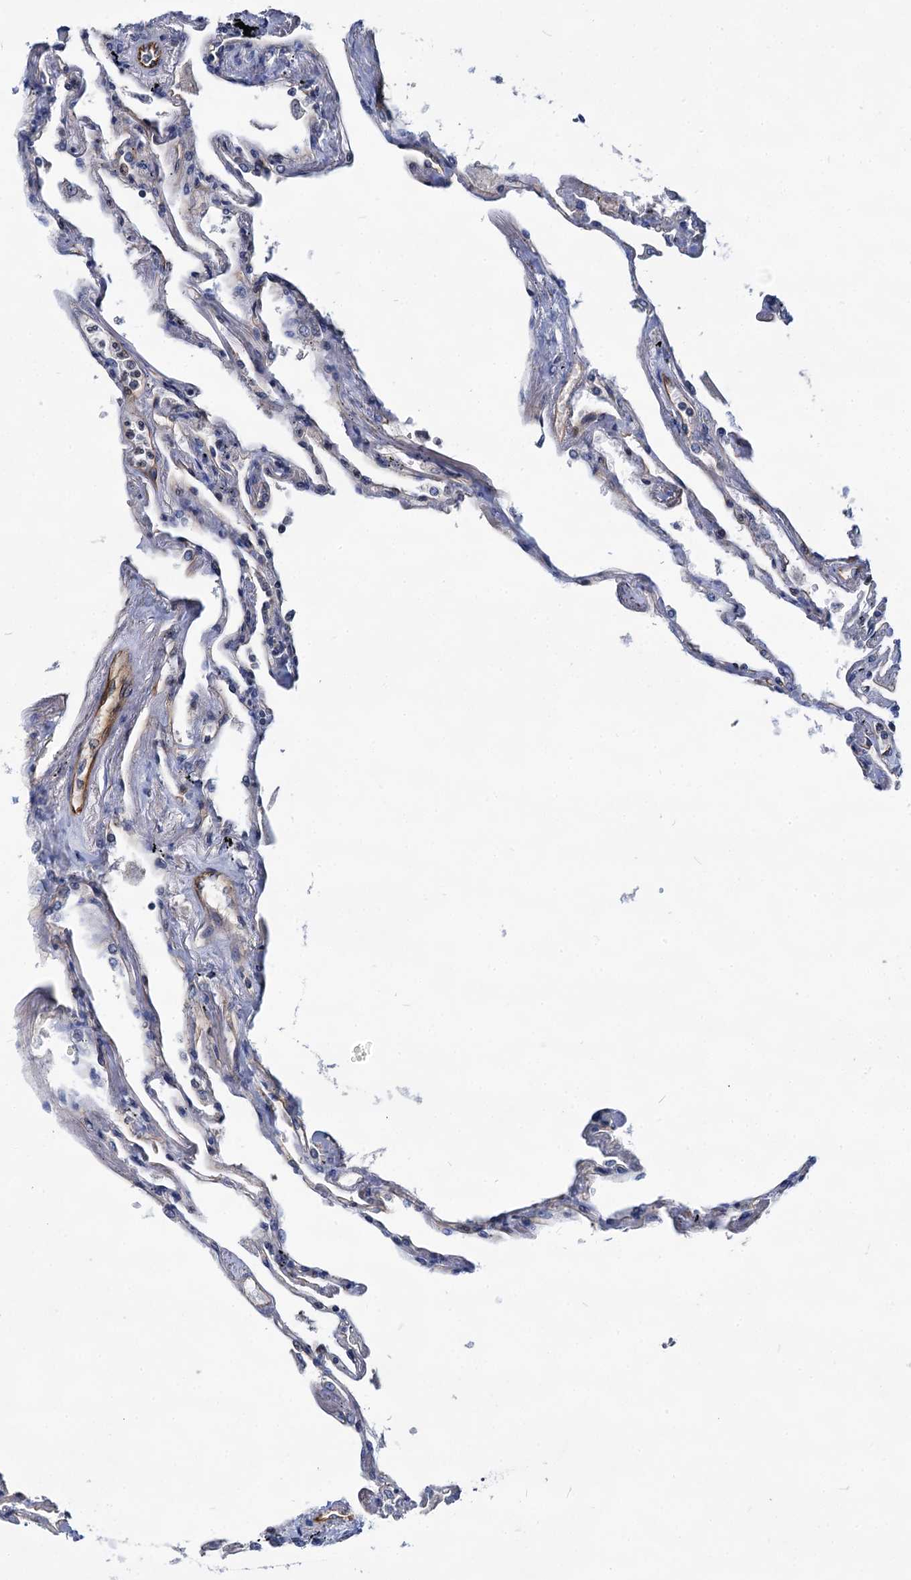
{"staining": {"intensity": "weak", "quantity": "25%-75%", "location": "cytoplasmic/membranous"}, "tissue": "lung", "cell_type": "Alveolar cells", "image_type": "normal", "snomed": [{"axis": "morphology", "description": "Normal tissue, NOS"}, {"axis": "topography", "description": "Lung"}], "caption": "Immunohistochemical staining of unremarkable lung demonstrates low levels of weak cytoplasmic/membranous staining in about 25%-75% of alveolar cells. The staining is performed using DAB (3,3'-diaminobenzidine) brown chromogen to label protein expression. The nuclei are counter-stained blue using hematoxylin.", "gene": "ABLIM1", "patient": {"sex": "female", "age": 67}}